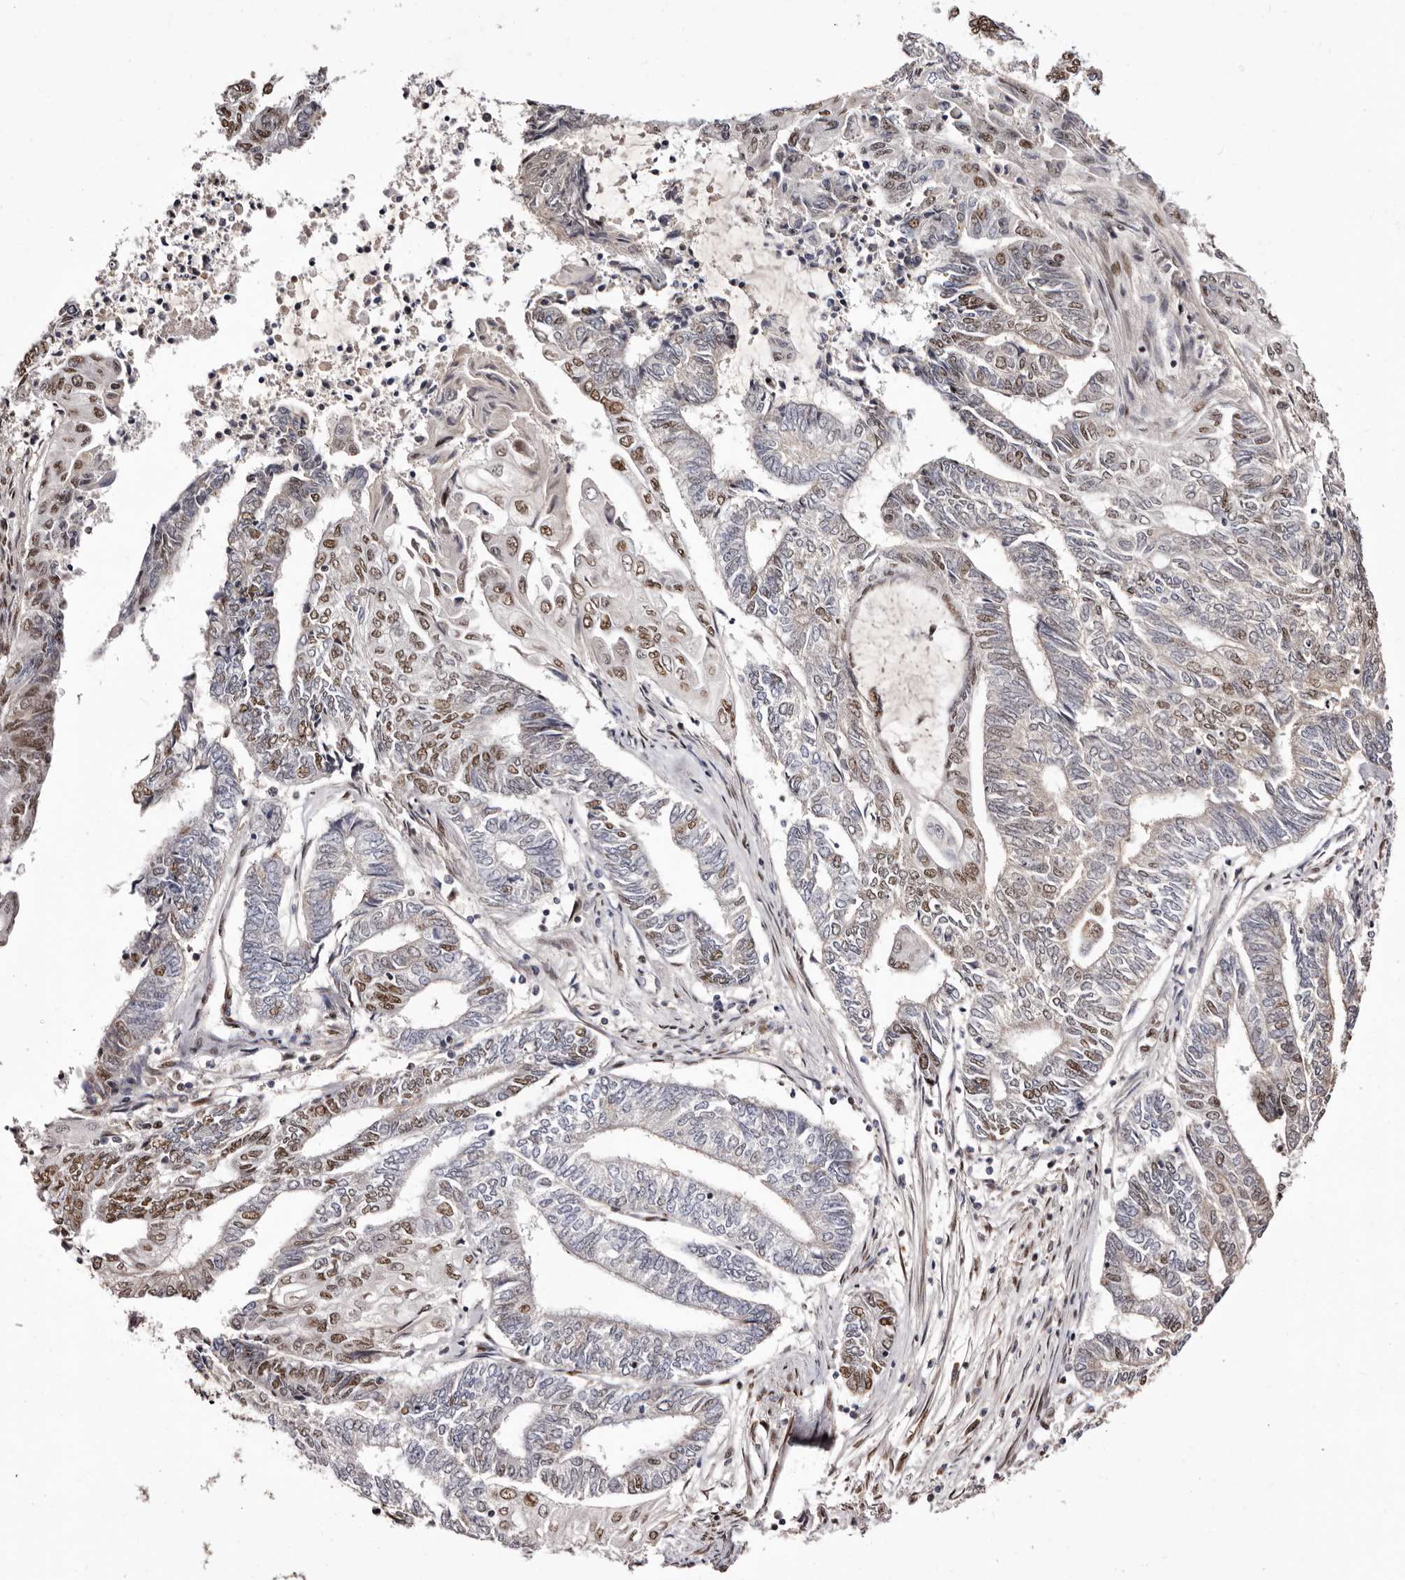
{"staining": {"intensity": "moderate", "quantity": "25%-75%", "location": "nuclear"}, "tissue": "endometrial cancer", "cell_type": "Tumor cells", "image_type": "cancer", "snomed": [{"axis": "morphology", "description": "Adenocarcinoma, NOS"}, {"axis": "topography", "description": "Uterus"}, {"axis": "topography", "description": "Endometrium"}], "caption": "This is a photomicrograph of IHC staining of endometrial cancer (adenocarcinoma), which shows moderate positivity in the nuclear of tumor cells.", "gene": "ANAPC11", "patient": {"sex": "female", "age": 70}}